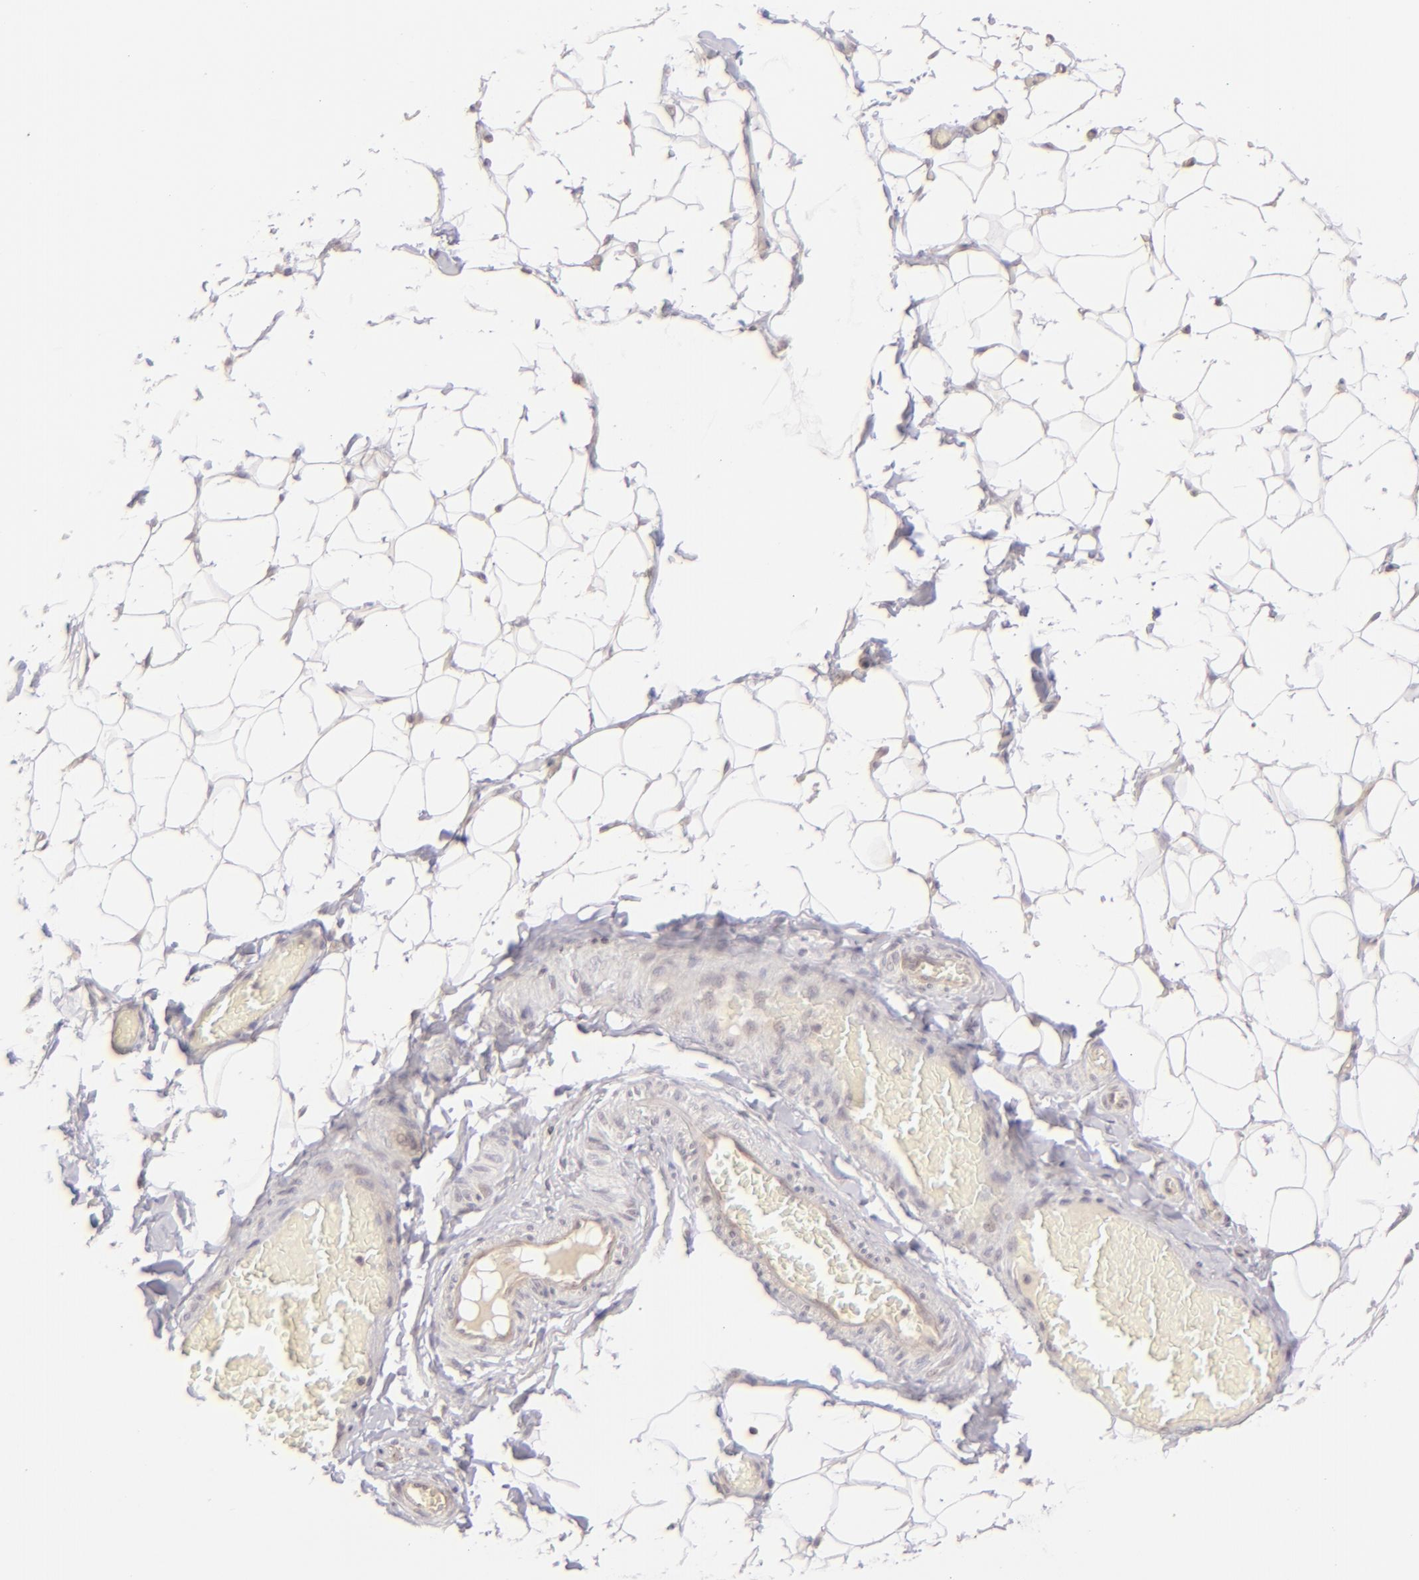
{"staining": {"intensity": "weak", "quantity": "25%-75%", "location": "cytoplasmic/membranous"}, "tissue": "adipose tissue", "cell_type": "Adipocytes", "image_type": "normal", "snomed": [{"axis": "morphology", "description": "Normal tissue, NOS"}, {"axis": "morphology", "description": "Duct carcinoma"}, {"axis": "topography", "description": "Breast"}, {"axis": "topography", "description": "Adipose tissue"}], "caption": "Weak cytoplasmic/membranous positivity for a protein is appreciated in approximately 25%-75% of adipocytes of benign adipose tissue using immunohistochemistry (IHC).", "gene": "CLDN1", "patient": {"sex": "female", "age": 37}}